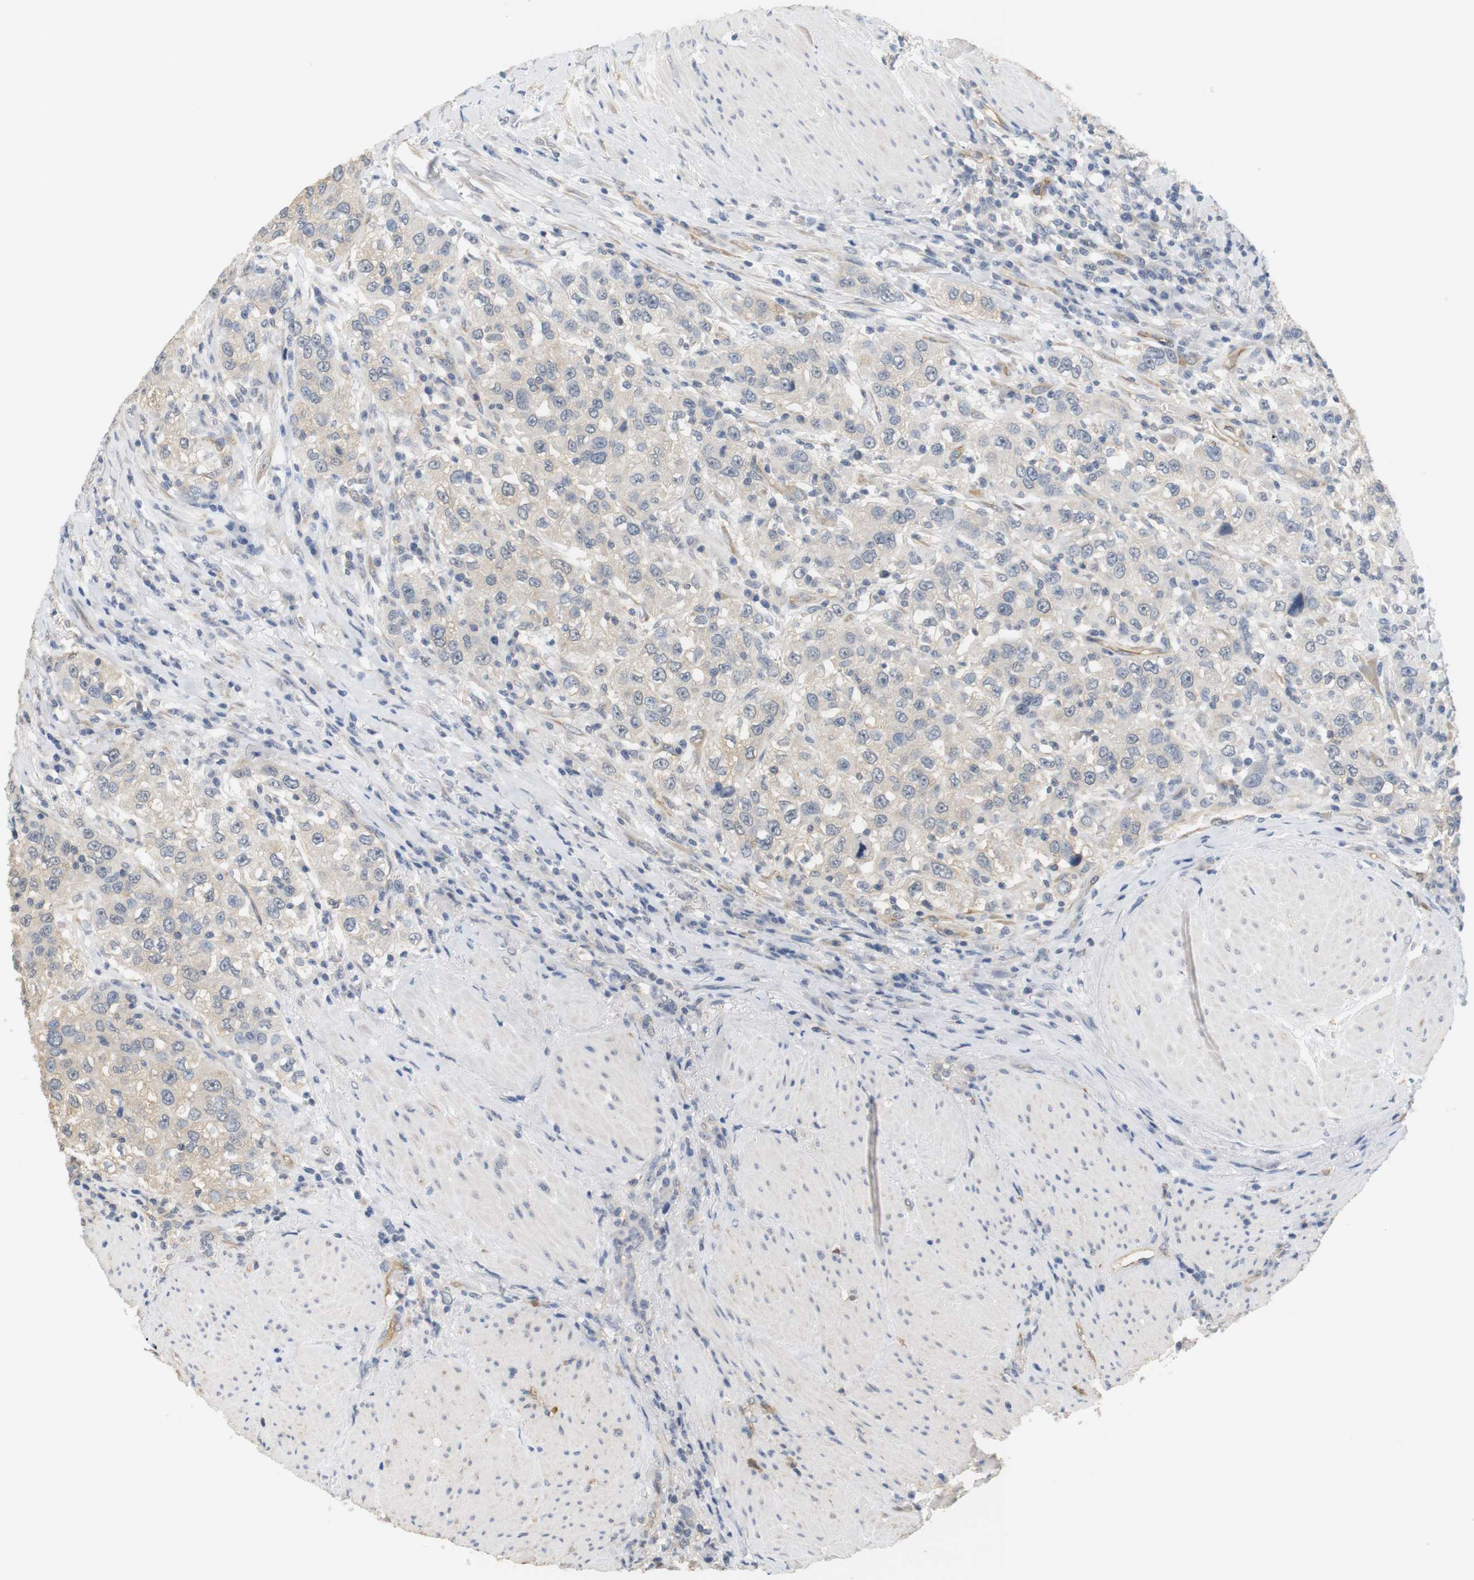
{"staining": {"intensity": "negative", "quantity": "none", "location": "none"}, "tissue": "urothelial cancer", "cell_type": "Tumor cells", "image_type": "cancer", "snomed": [{"axis": "morphology", "description": "Urothelial carcinoma, High grade"}, {"axis": "topography", "description": "Urinary bladder"}], "caption": "High-grade urothelial carcinoma was stained to show a protein in brown. There is no significant positivity in tumor cells.", "gene": "OSR1", "patient": {"sex": "female", "age": 80}}